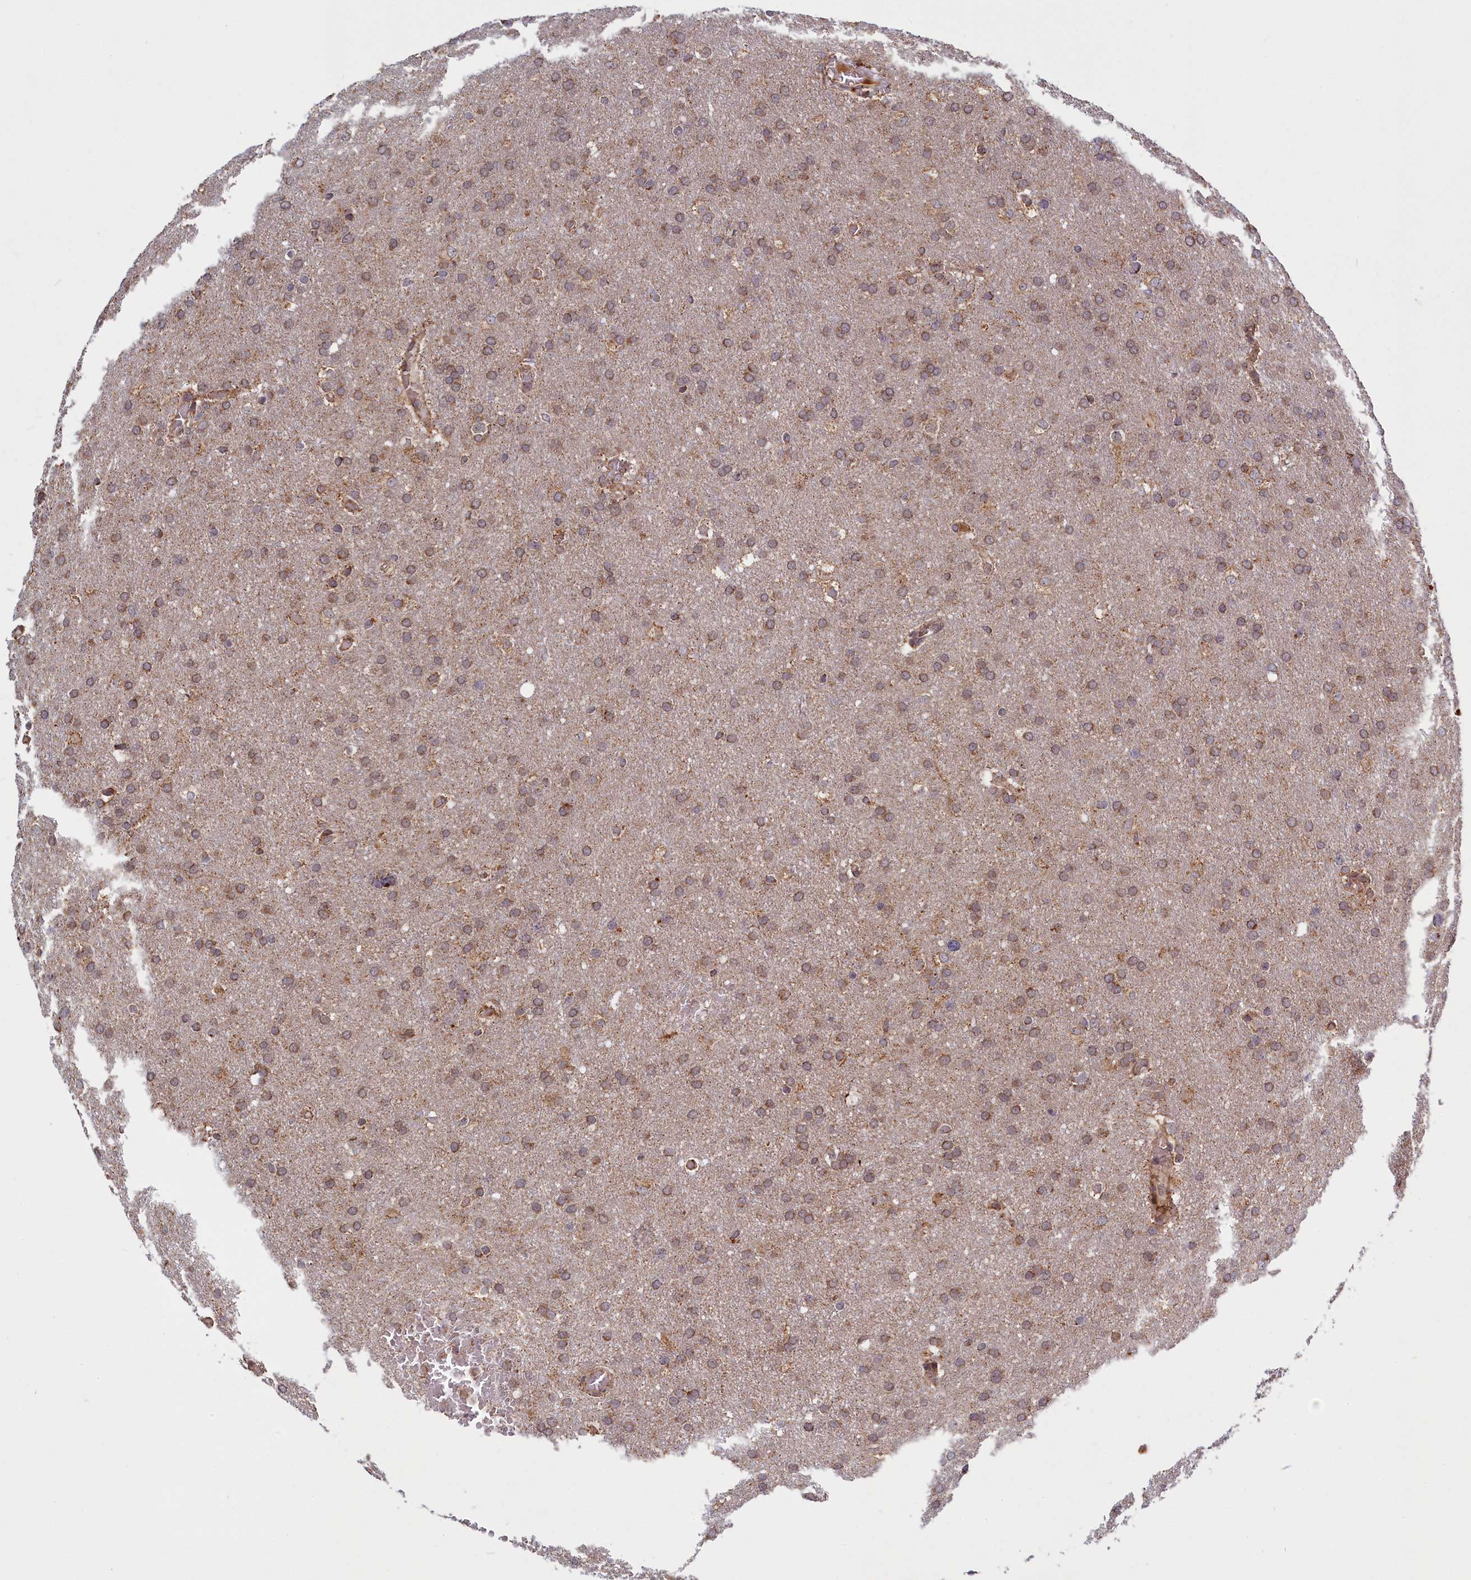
{"staining": {"intensity": "weak", "quantity": ">75%", "location": "cytoplasmic/membranous"}, "tissue": "glioma", "cell_type": "Tumor cells", "image_type": "cancer", "snomed": [{"axis": "morphology", "description": "Glioma, malignant, High grade"}, {"axis": "topography", "description": "Cerebral cortex"}], "caption": "High-grade glioma (malignant) was stained to show a protein in brown. There is low levels of weak cytoplasmic/membranous expression in about >75% of tumor cells.", "gene": "PLA2G10", "patient": {"sex": "female", "age": 36}}